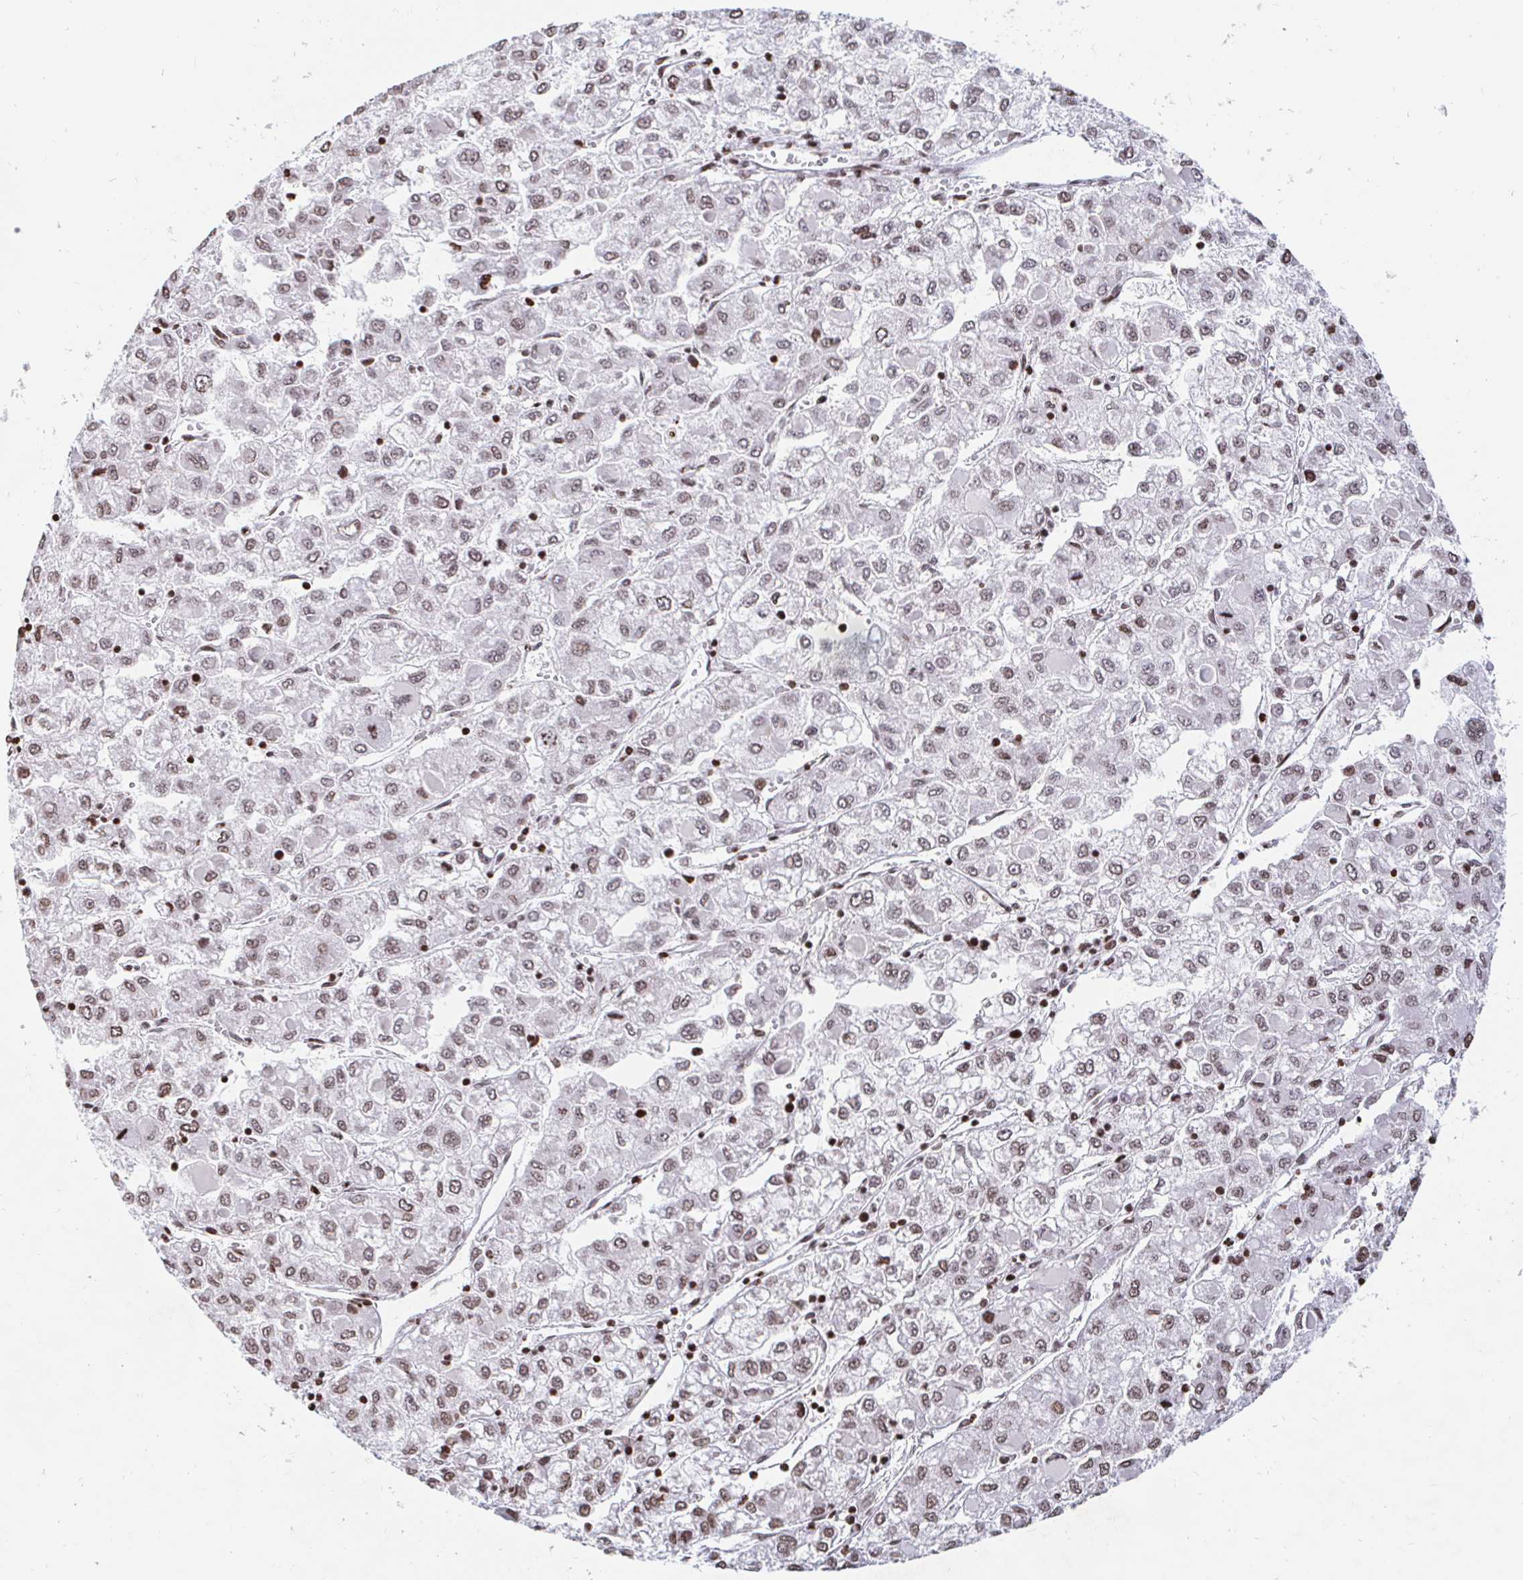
{"staining": {"intensity": "weak", "quantity": ">75%", "location": "nuclear"}, "tissue": "liver cancer", "cell_type": "Tumor cells", "image_type": "cancer", "snomed": [{"axis": "morphology", "description": "Carcinoma, Hepatocellular, NOS"}, {"axis": "topography", "description": "Liver"}], "caption": "Liver hepatocellular carcinoma tissue displays weak nuclear staining in about >75% of tumor cells, visualized by immunohistochemistry.", "gene": "HOXC10", "patient": {"sex": "male", "age": 40}}